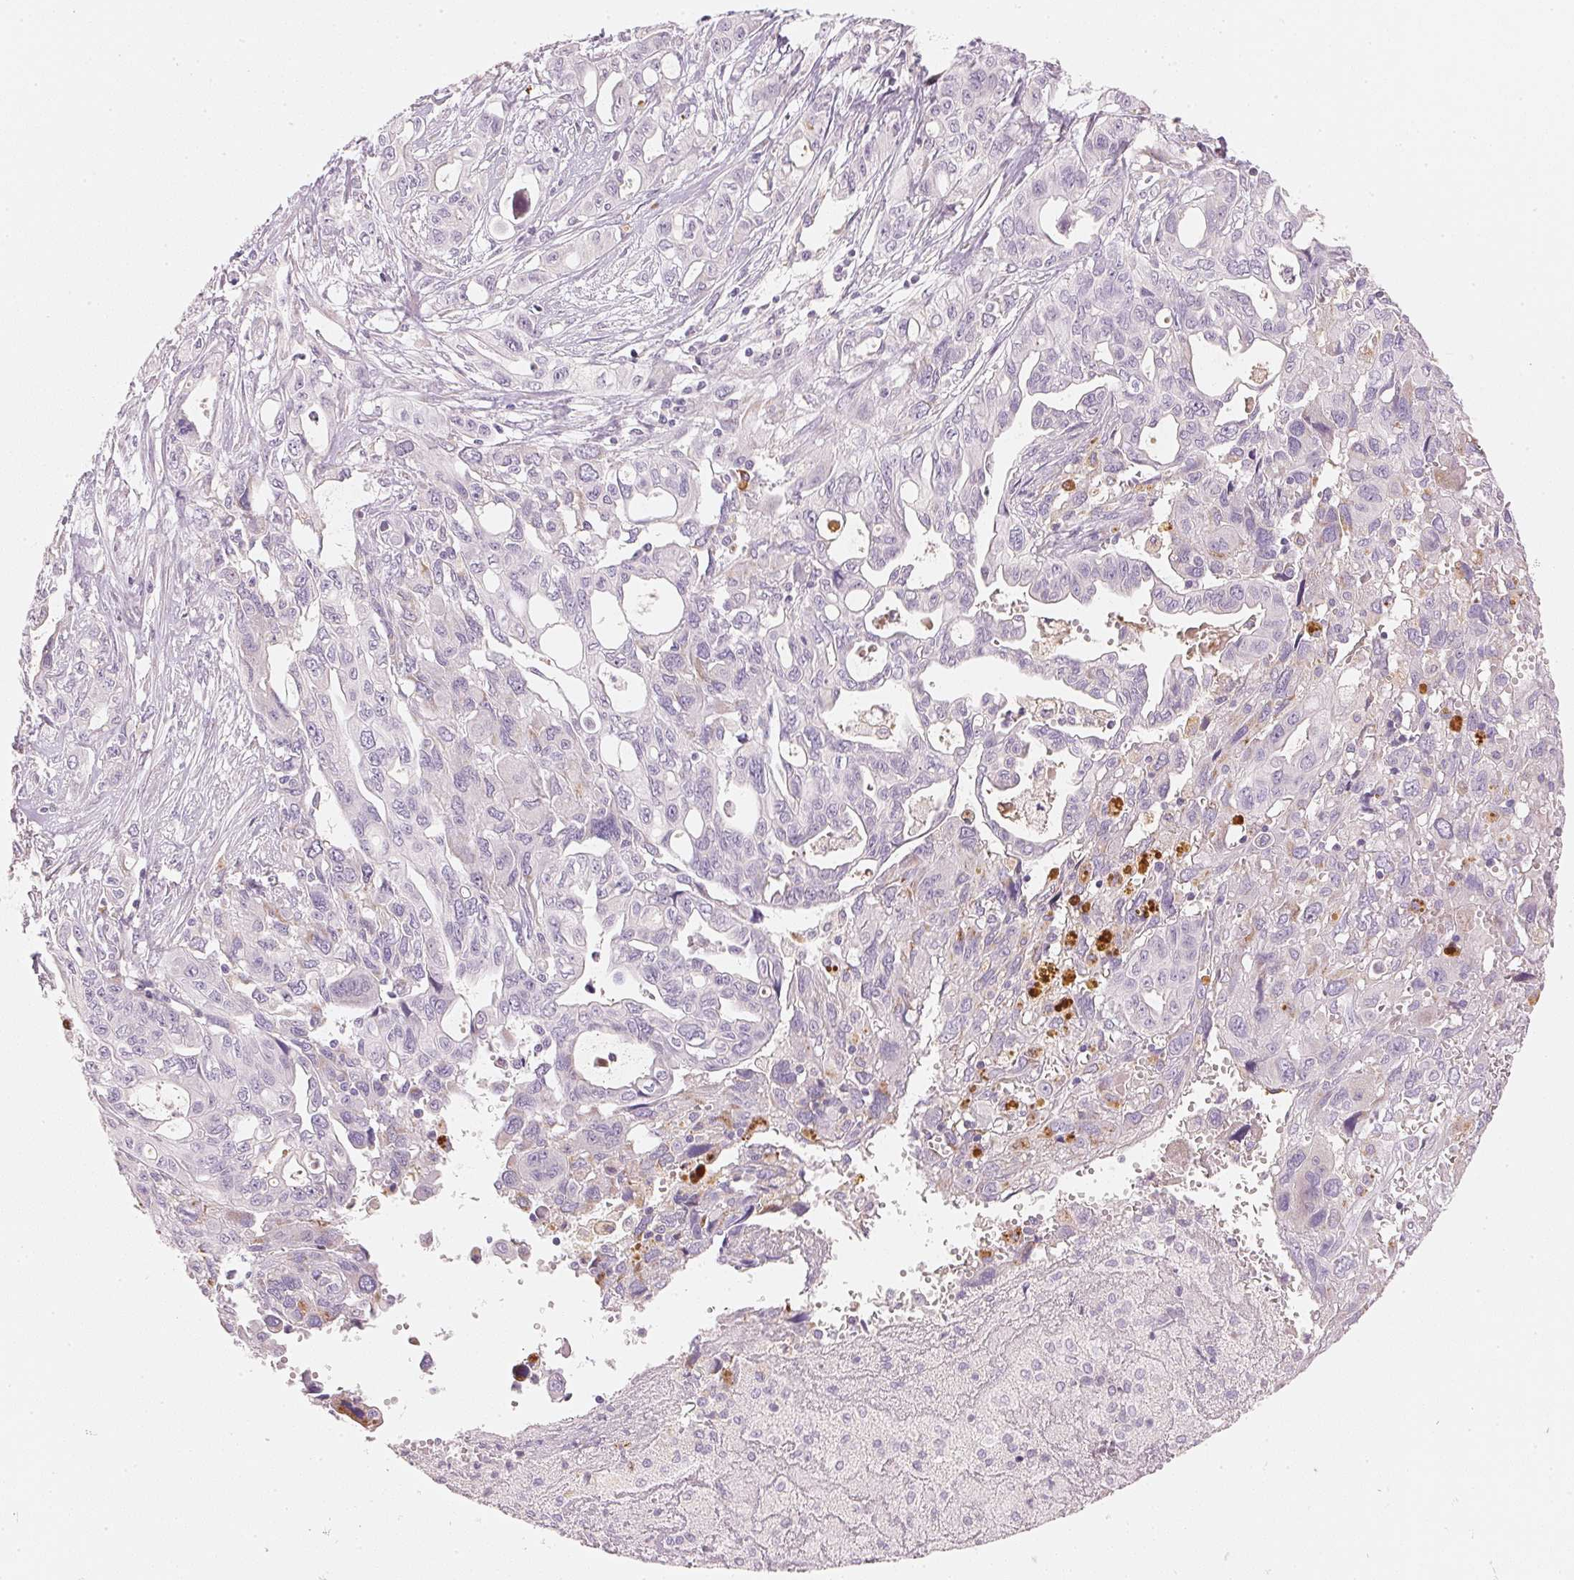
{"staining": {"intensity": "moderate", "quantity": "<25%", "location": "cytoplasmic/membranous"}, "tissue": "pancreatic cancer", "cell_type": "Tumor cells", "image_type": "cancer", "snomed": [{"axis": "morphology", "description": "Adenocarcinoma, NOS"}, {"axis": "topography", "description": "Pancreas"}], "caption": "Human pancreatic cancer (adenocarcinoma) stained with a protein marker displays moderate staining in tumor cells.", "gene": "RMDN2", "patient": {"sex": "female", "age": 47}}